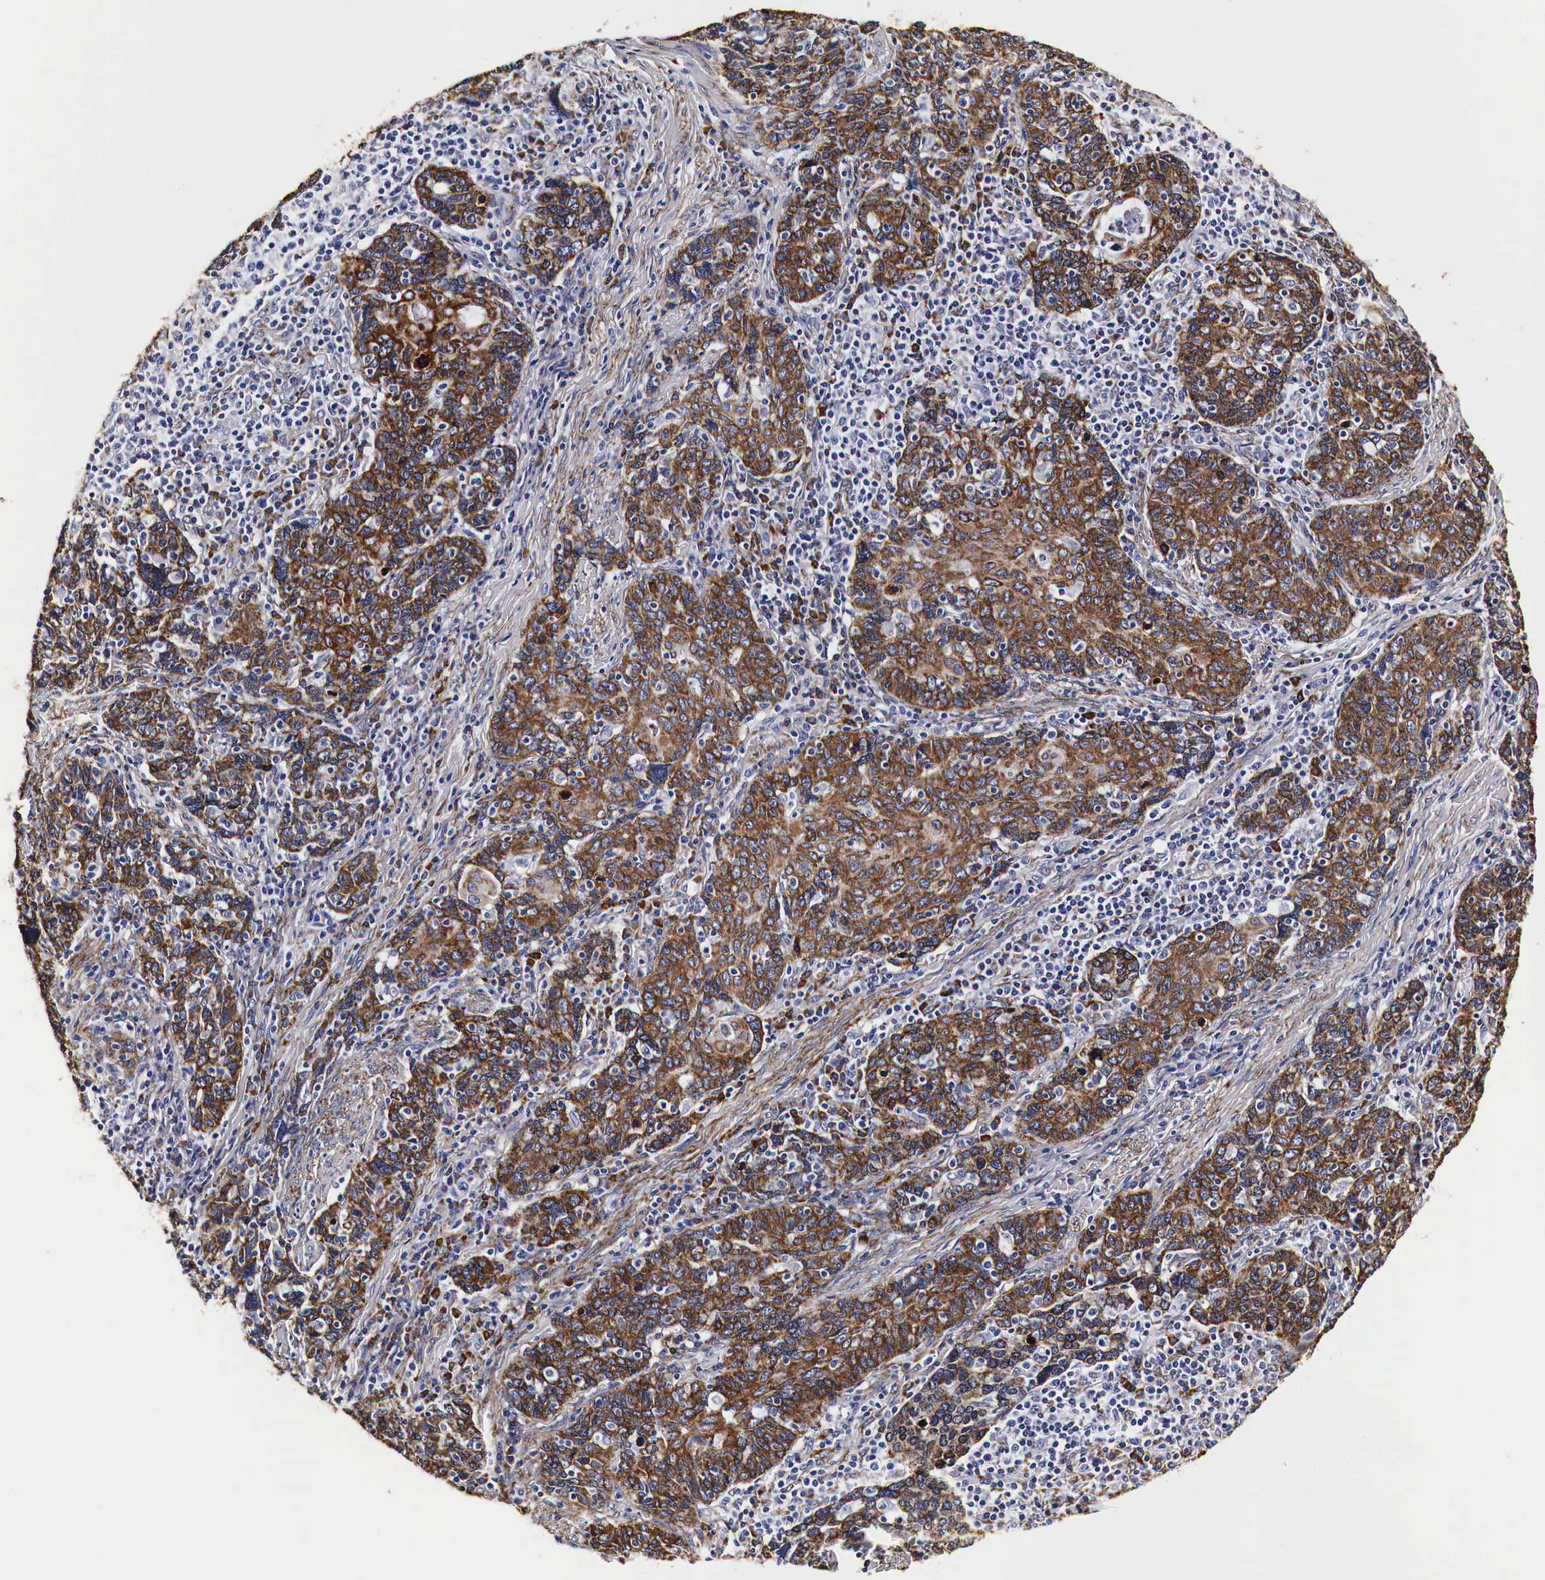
{"staining": {"intensity": "strong", "quantity": ">75%", "location": "cytoplasmic/membranous"}, "tissue": "cervical cancer", "cell_type": "Tumor cells", "image_type": "cancer", "snomed": [{"axis": "morphology", "description": "Squamous cell carcinoma, NOS"}, {"axis": "topography", "description": "Cervix"}], "caption": "Squamous cell carcinoma (cervical) stained for a protein (brown) exhibits strong cytoplasmic/membranous positive expression in about >75% of tumor cells.", "gene": "CKAP4", "patient": {"sex": "female", "age": 41}}